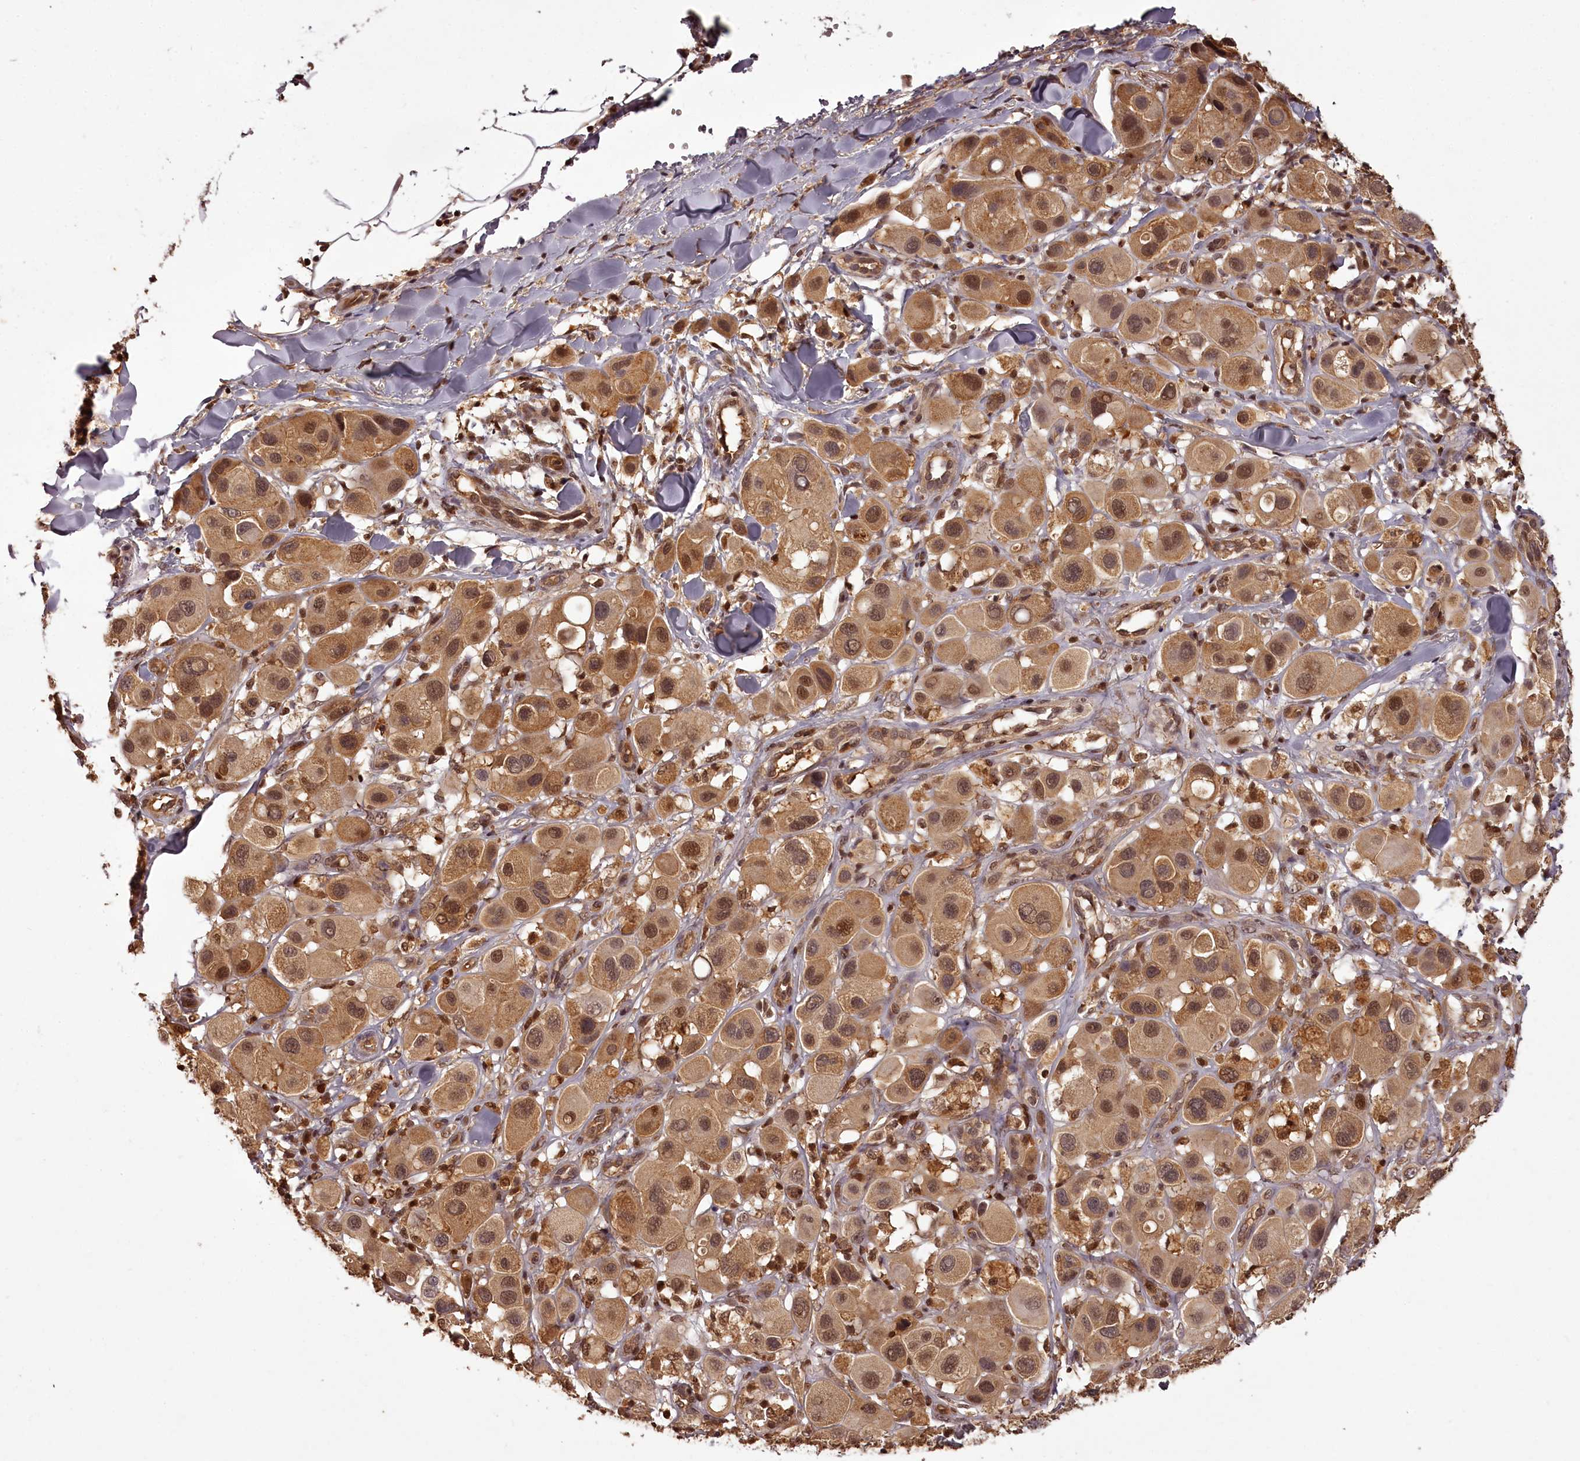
{"staining": {"intensity": "moderate", "quantity": ">75%", "location": "cytoplasmic/membranous,nuclear"}, "tissue": "melanoma", "cell_type": "Tumor cells", "image_type": "cancer", "snomed": [{"axis": "morphology", "description": "Malignant melanoma, Metastatic site"}, {"axis": "topography", "description": "Skin"}], "caption": "Protein expression analysis of human malignant melanoma (metastatic site) reveals moderate cytoplasmic/membranous and nuclear staining in about >75% of tumor cells.", "gene": "NPRL2", "patient": {"sex": "male", "age": 41}}